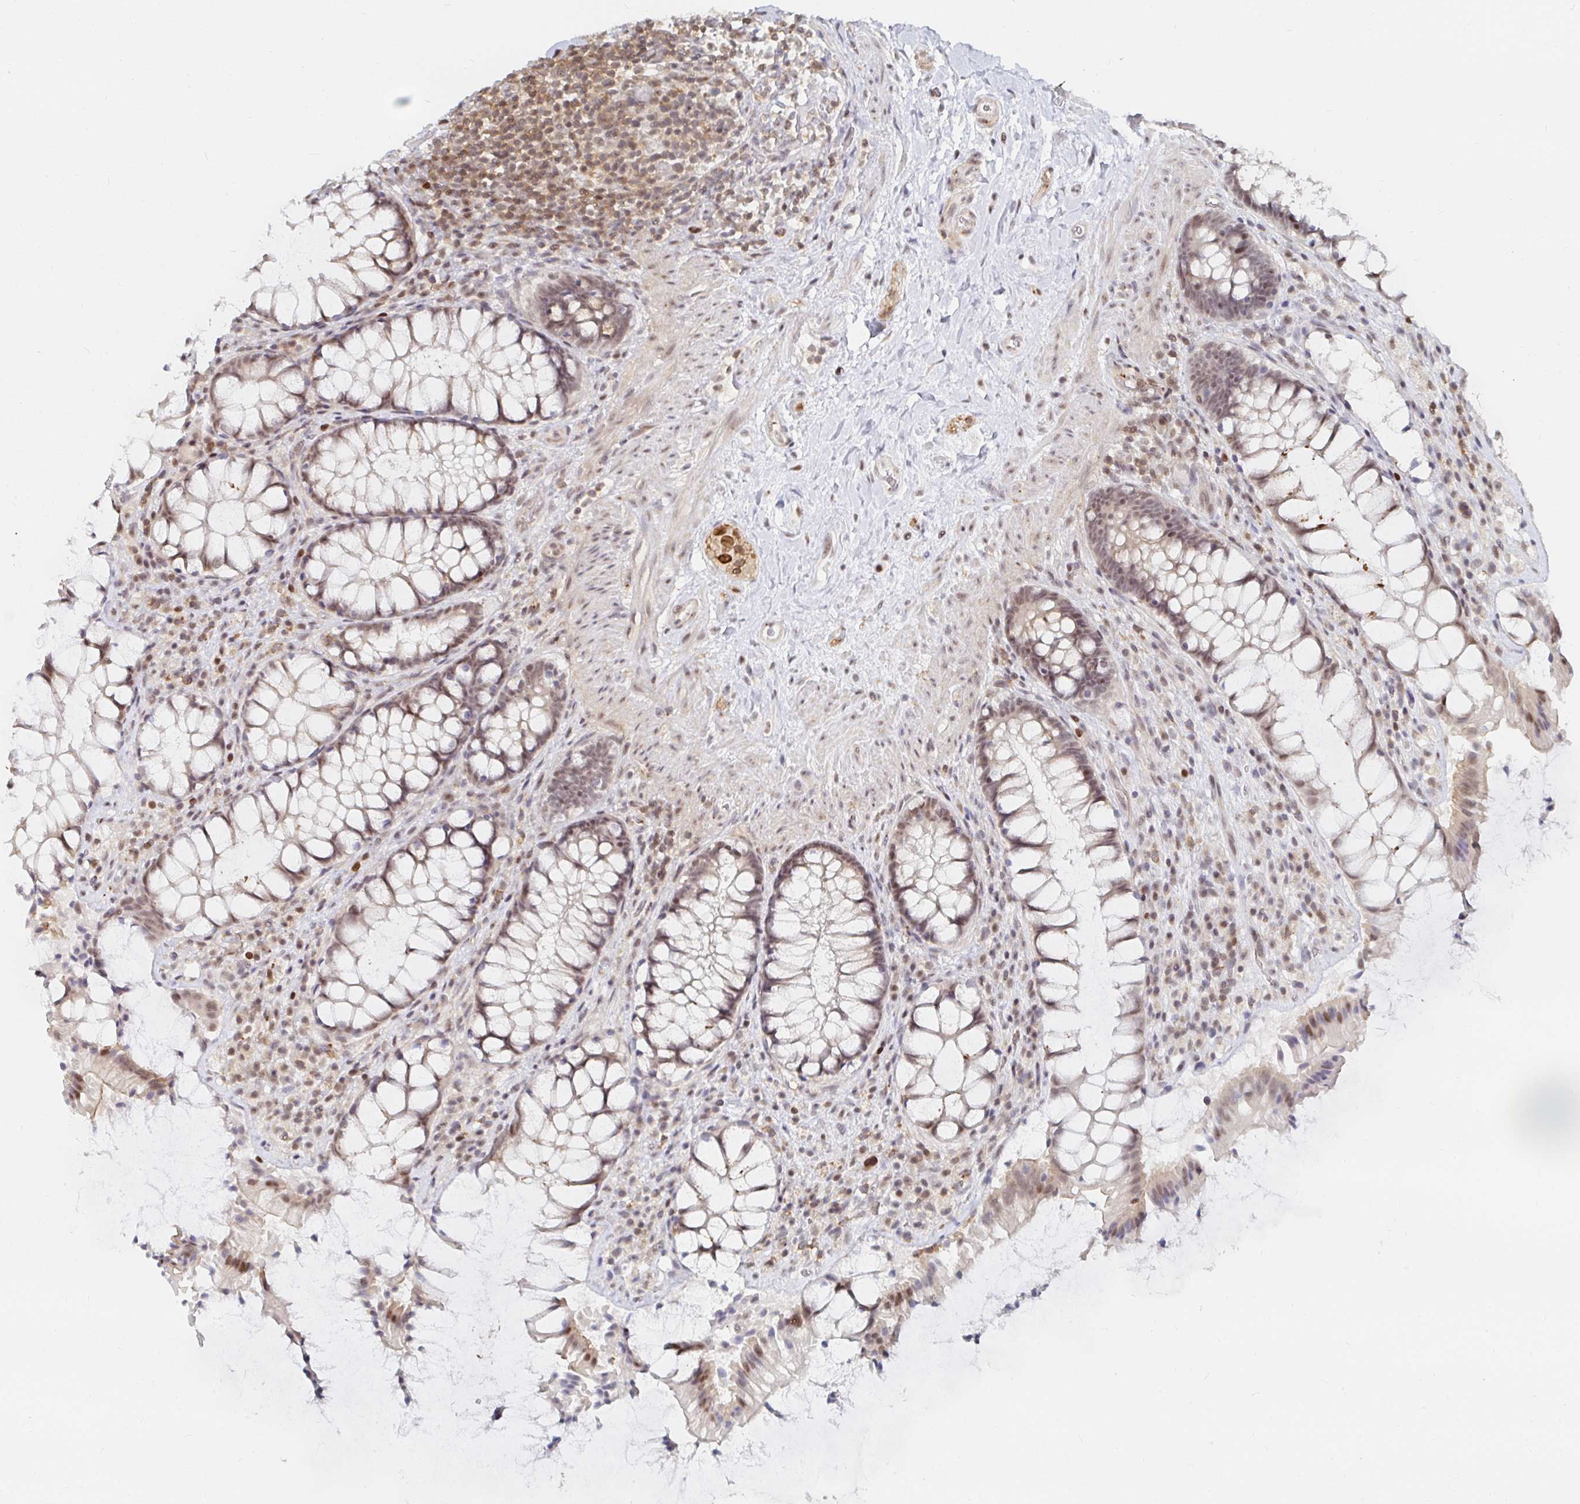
{"staining": {"intensity": "moderate", "quantity": ">75%", "location": "cytoplasmic/membranous,nuclear"}, "tissue": "rectum", "cell_type": "Glandular cells", "image_type": "normal", "snomed": [{"axis": "morphology", "description": "Normal tissue, NOS"}, {"axis": "topography", "description": "Rectum"}], "caption": "Rectum stained with a brown dye displays moderate cytoplasmic/membranous,nuclear positive expression in approximately >75% of glandular cells.", "gene": "CHD2", "patient": {"sex": "female", "age": 58}}